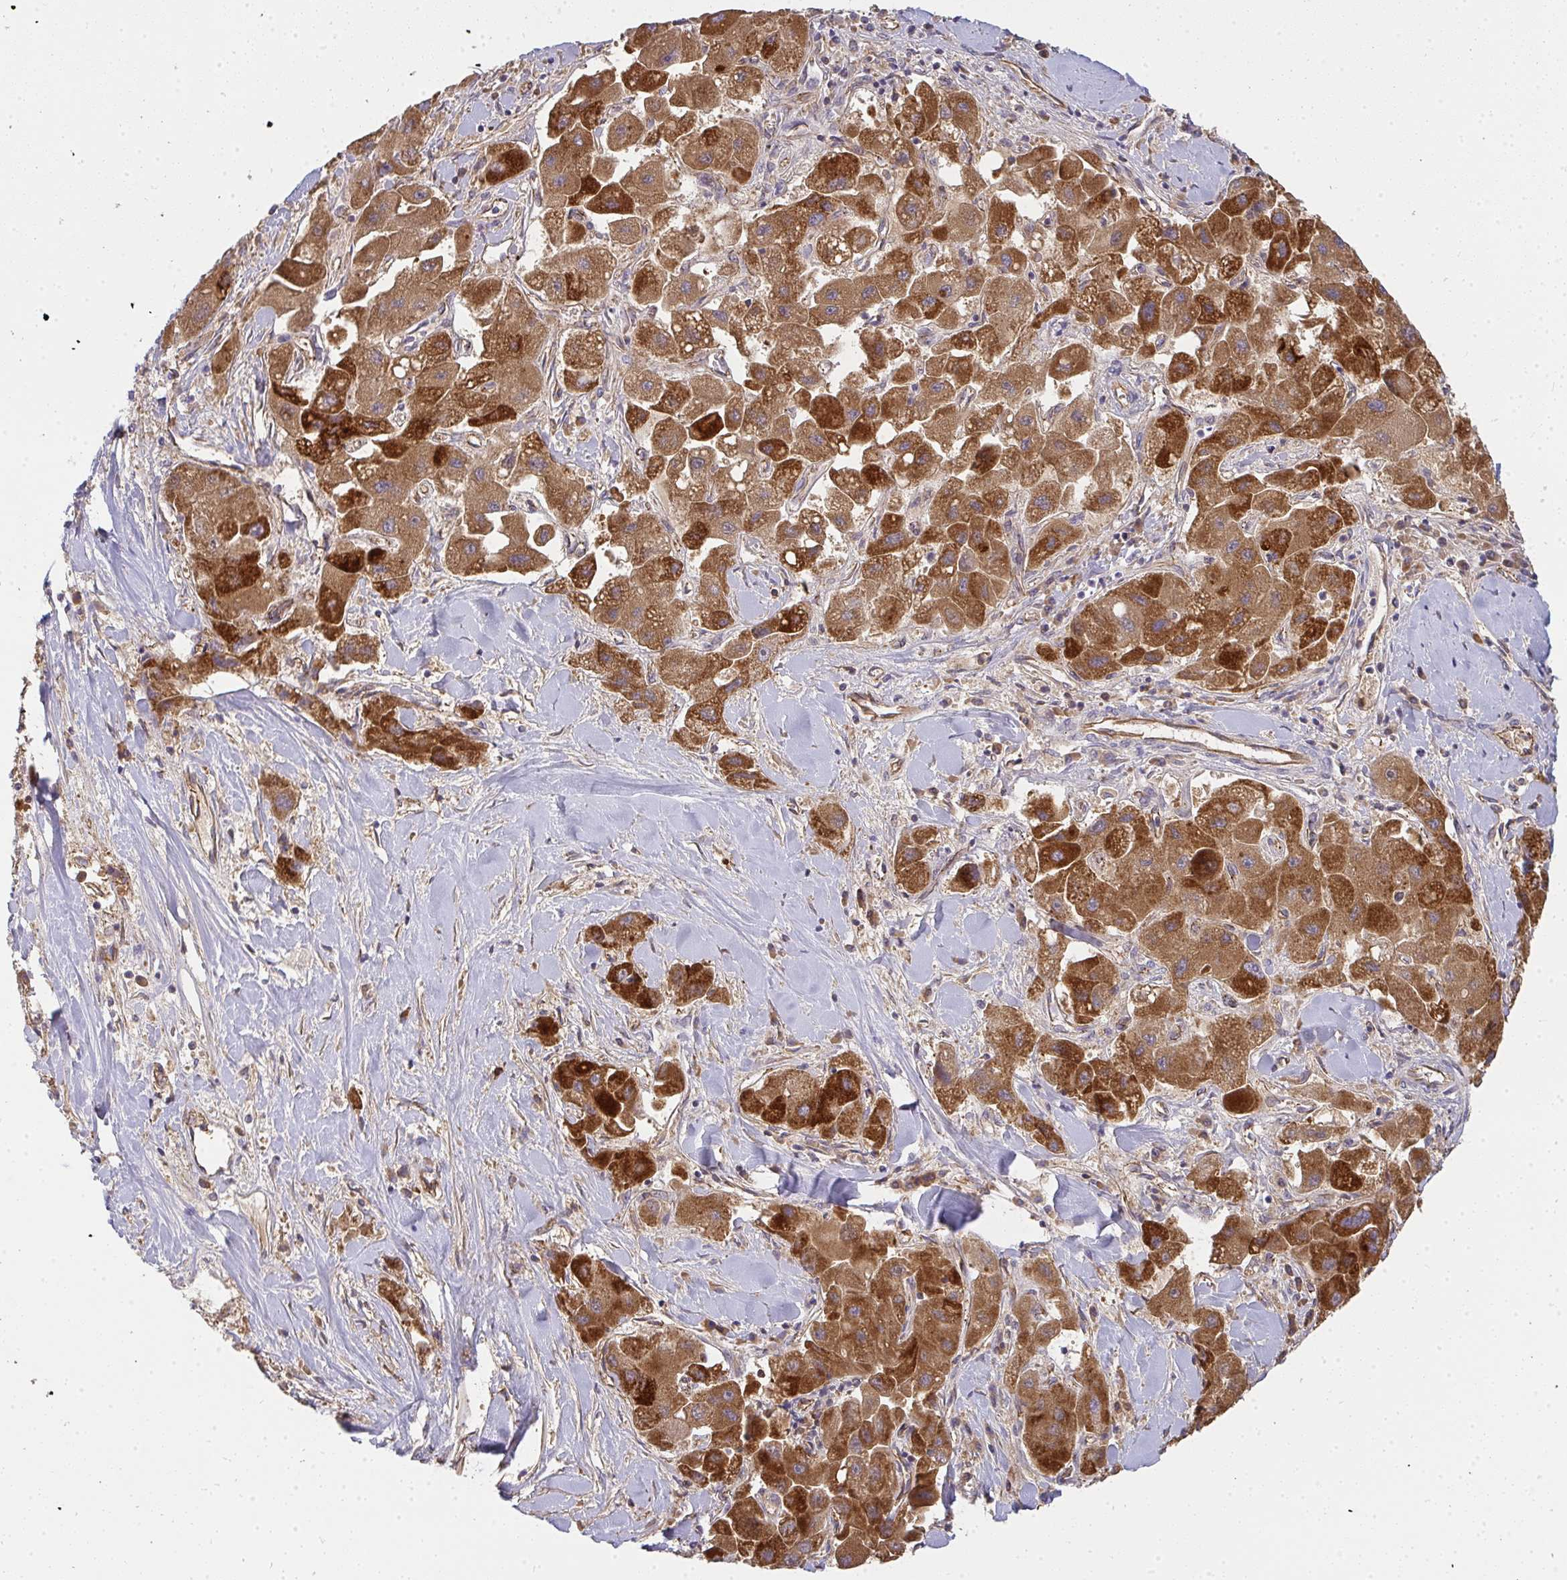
{"staining": {"intensity": "strong", "quantity": ">75%", "location": "cytoplasmic/membranous"}, "tissue": "liver cancer", "cell_type": "Tumor cells", "image_type": "cancer", "snomed": [{"axis": "morphology", "description": "Carcinoma, Hepatocellular, NOS"}, {"axis": "topography", "description": "Liver"}], "caption": "Liver cancer stained for a protein shows strong cytoplasmic/membranous positivity in tumor cells.", "gene": "B4GALT6", "patient": {"sex": "male", "age": 24}}